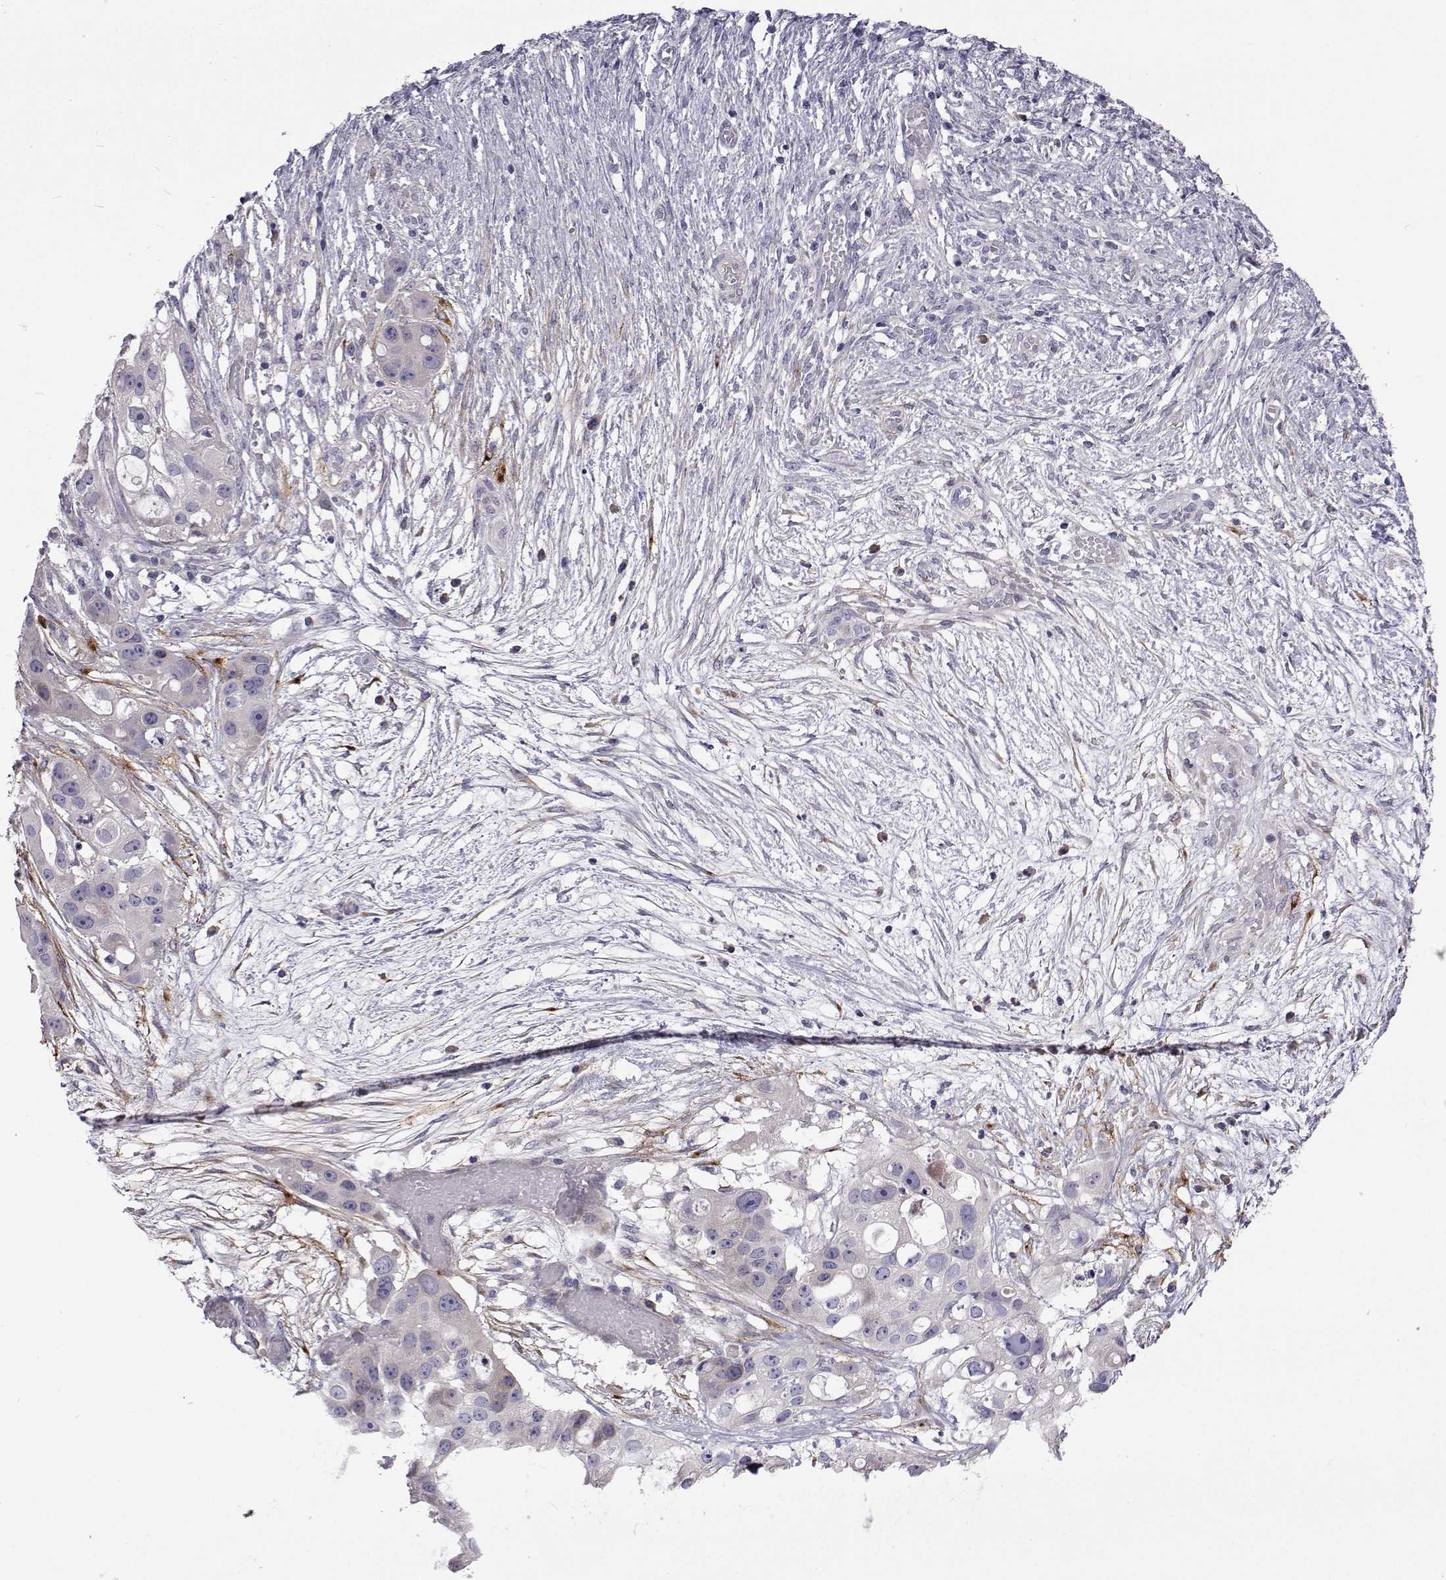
{"staining": {"intensity": "negative", "quantity": "none", "location": "none"}, "tissue": "ovarian cancer", "cell_type": "Tumor cells", "image_type": "cancer", "snomed": [{"axis": "morphology", "description": "Cystadenocarcinoma, serous, NOS"}, {"axis": "topography", "description": "Ovary"}], "caption": "Tumor cells show no significant protein staining in ovarian cancer (serous cystadenocarcinoma).", "gene": "NPR3", "patient": {"sex": "female", "age": 56}}